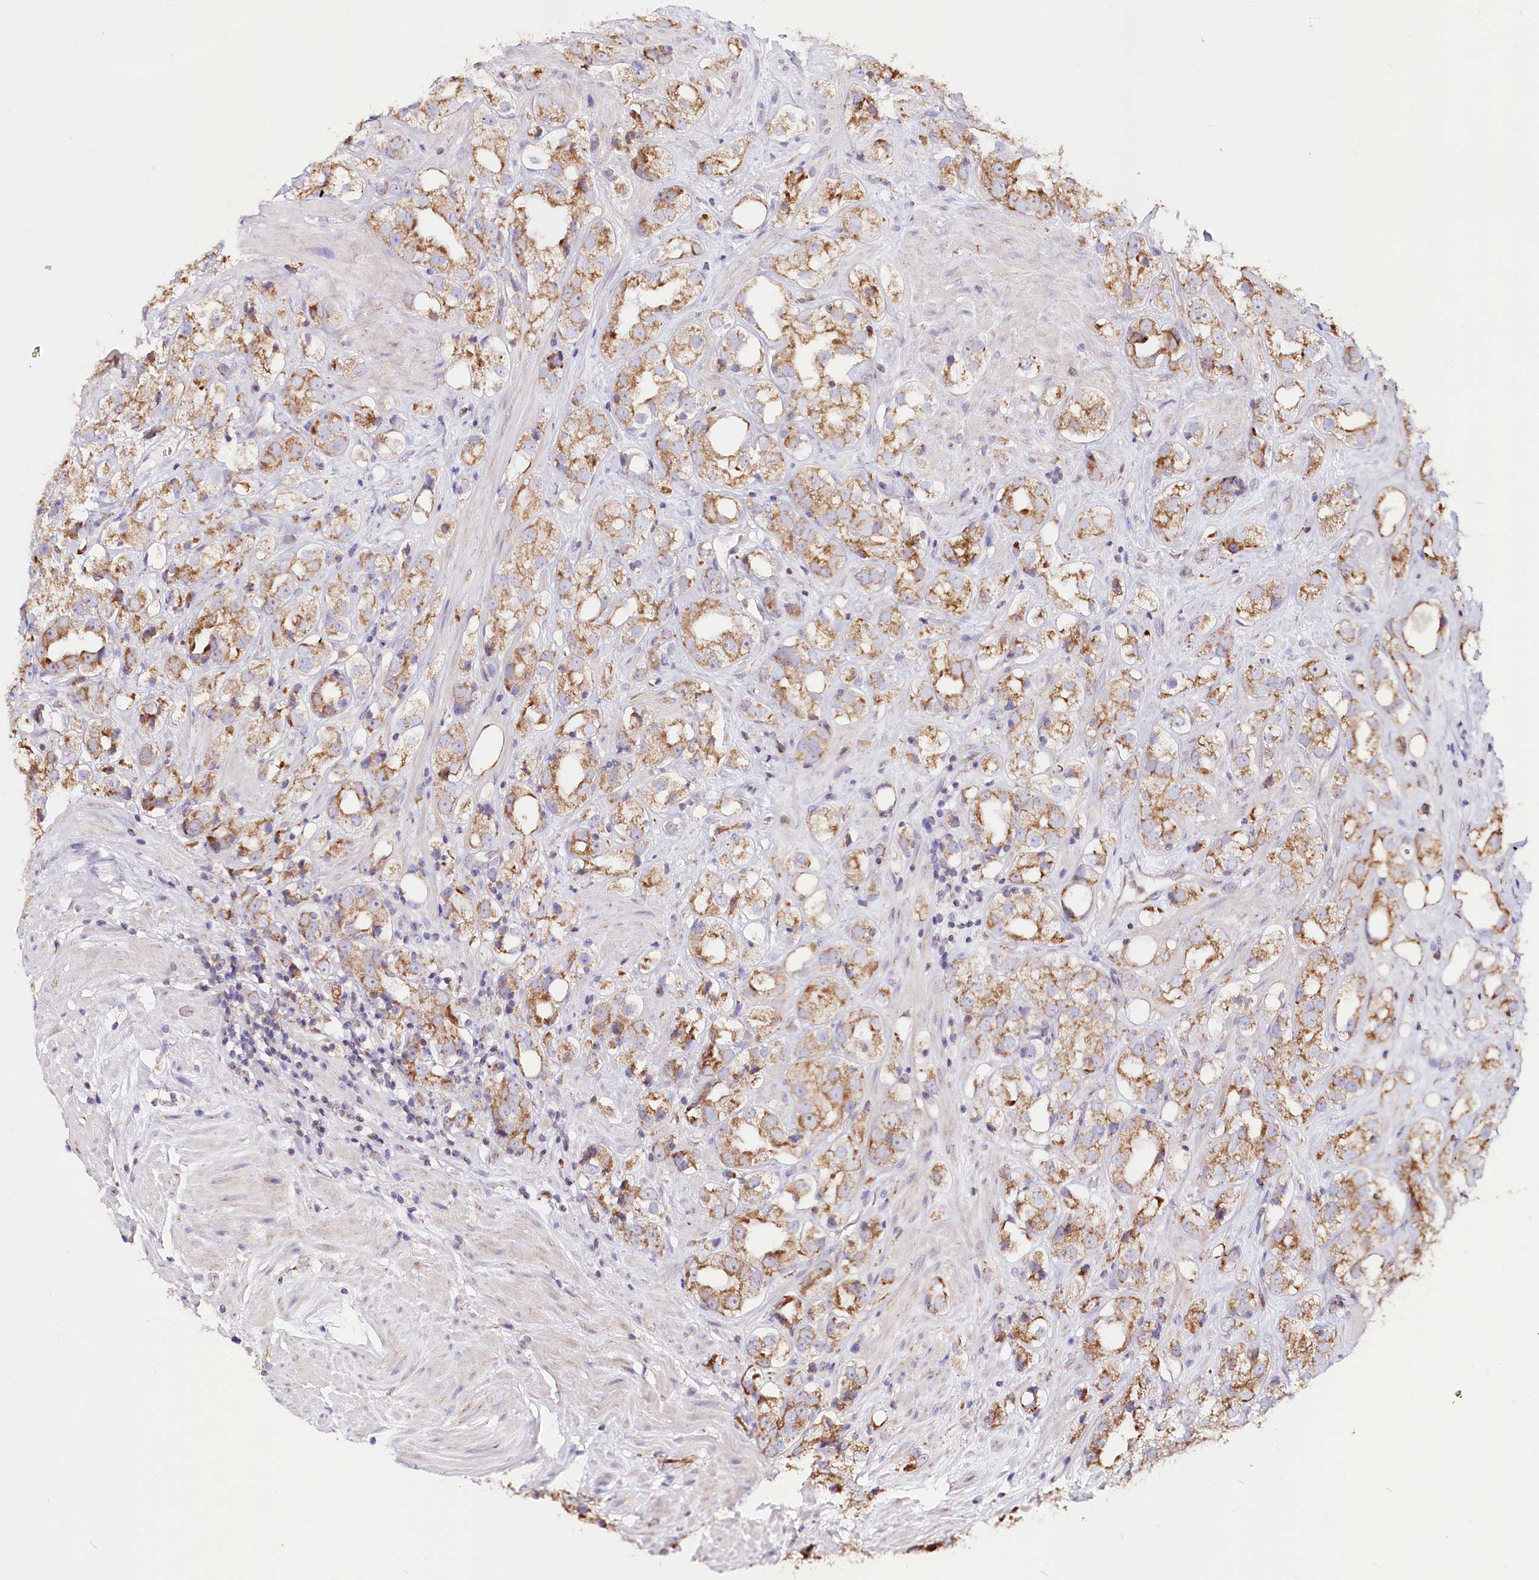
{"staining": {"intensity": "moderate", "quantity": ">75%", "location": "cytoplasmic/membranous"}, "tissue": "prostate cancer", "cell_type": "Tumor cells", "image_type": "cancer", "snomed": [{"axis": "morphology", "description": "Adenocarcinoma, NOS"}, {"axis": "topography", "description": "Prostate"}], "caption": "IHC staining of adenocarcinoma (prostate), which demonstrates medium levels of moderate cytoplasmic/membranous staining in approximately >75% of tumor cells indicating moderate cytoplasmic/membranous protein staining. The staining was performed using DAB (3,3'-diaminobenzidine) (brown) for protein detection and nuclei were counterstained in hematoxylin (blue).", "gene": "TASOR2", "patient": {"sex": "male", "age": 79}}